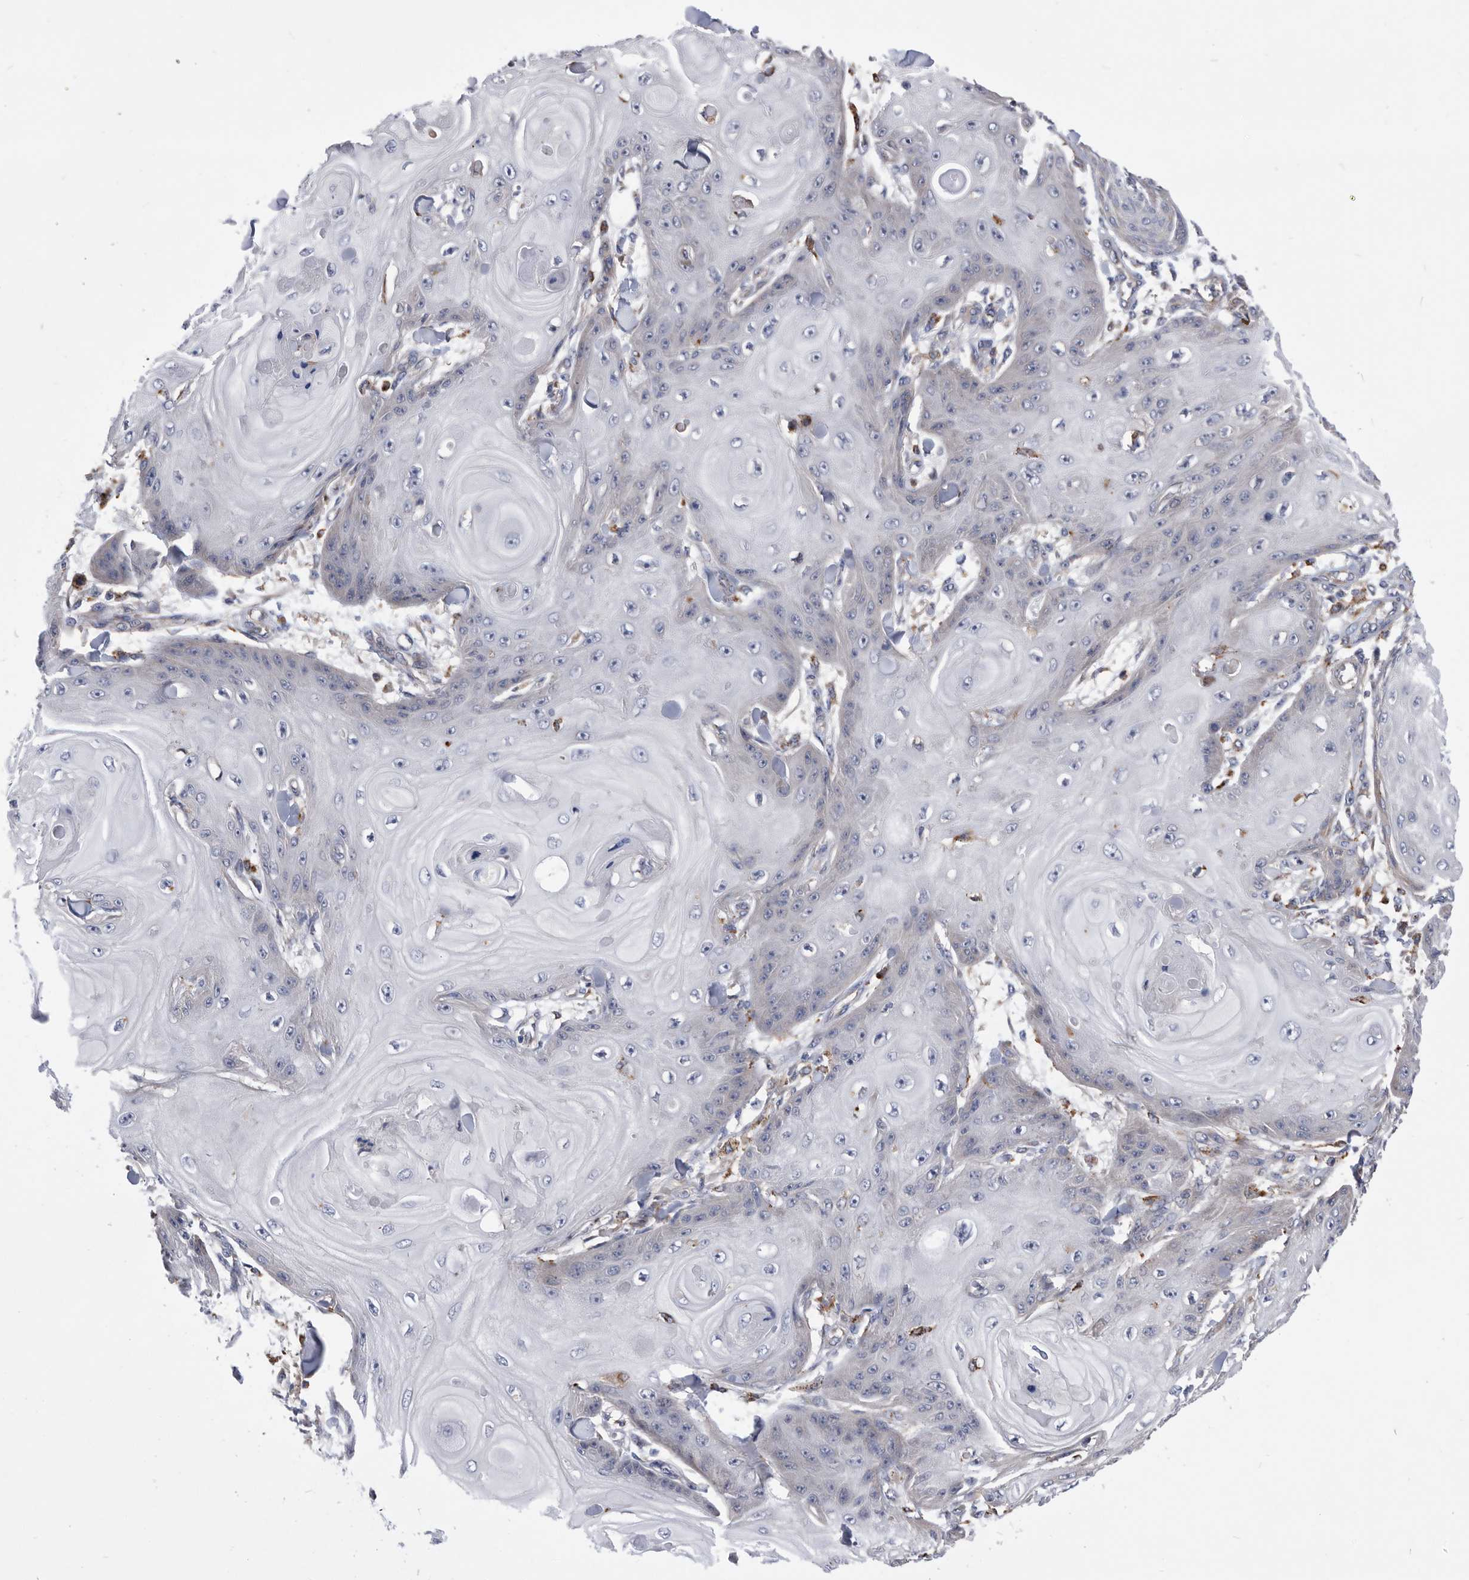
{"staining": {"intensity": "negative", "quantity": "none", "location": "none"}, "tissue": "skin cancer", "cell_type": "Tumor cells", "image_type": "cancer", "snomed": [{"axis": "morphology", "description": "Squamous cell carcinoma, NOS"}, {"axis": "topography", "description": "Skin"}], "caption": "A high-resolution photomicrograph shows immunohistochemistry staining of skin squamous cell carcinoma, which demonstrates no significant positivity in tumor cells.", "gene": "BAIAP3", "patient": {"sex": "male", "age": 74}}